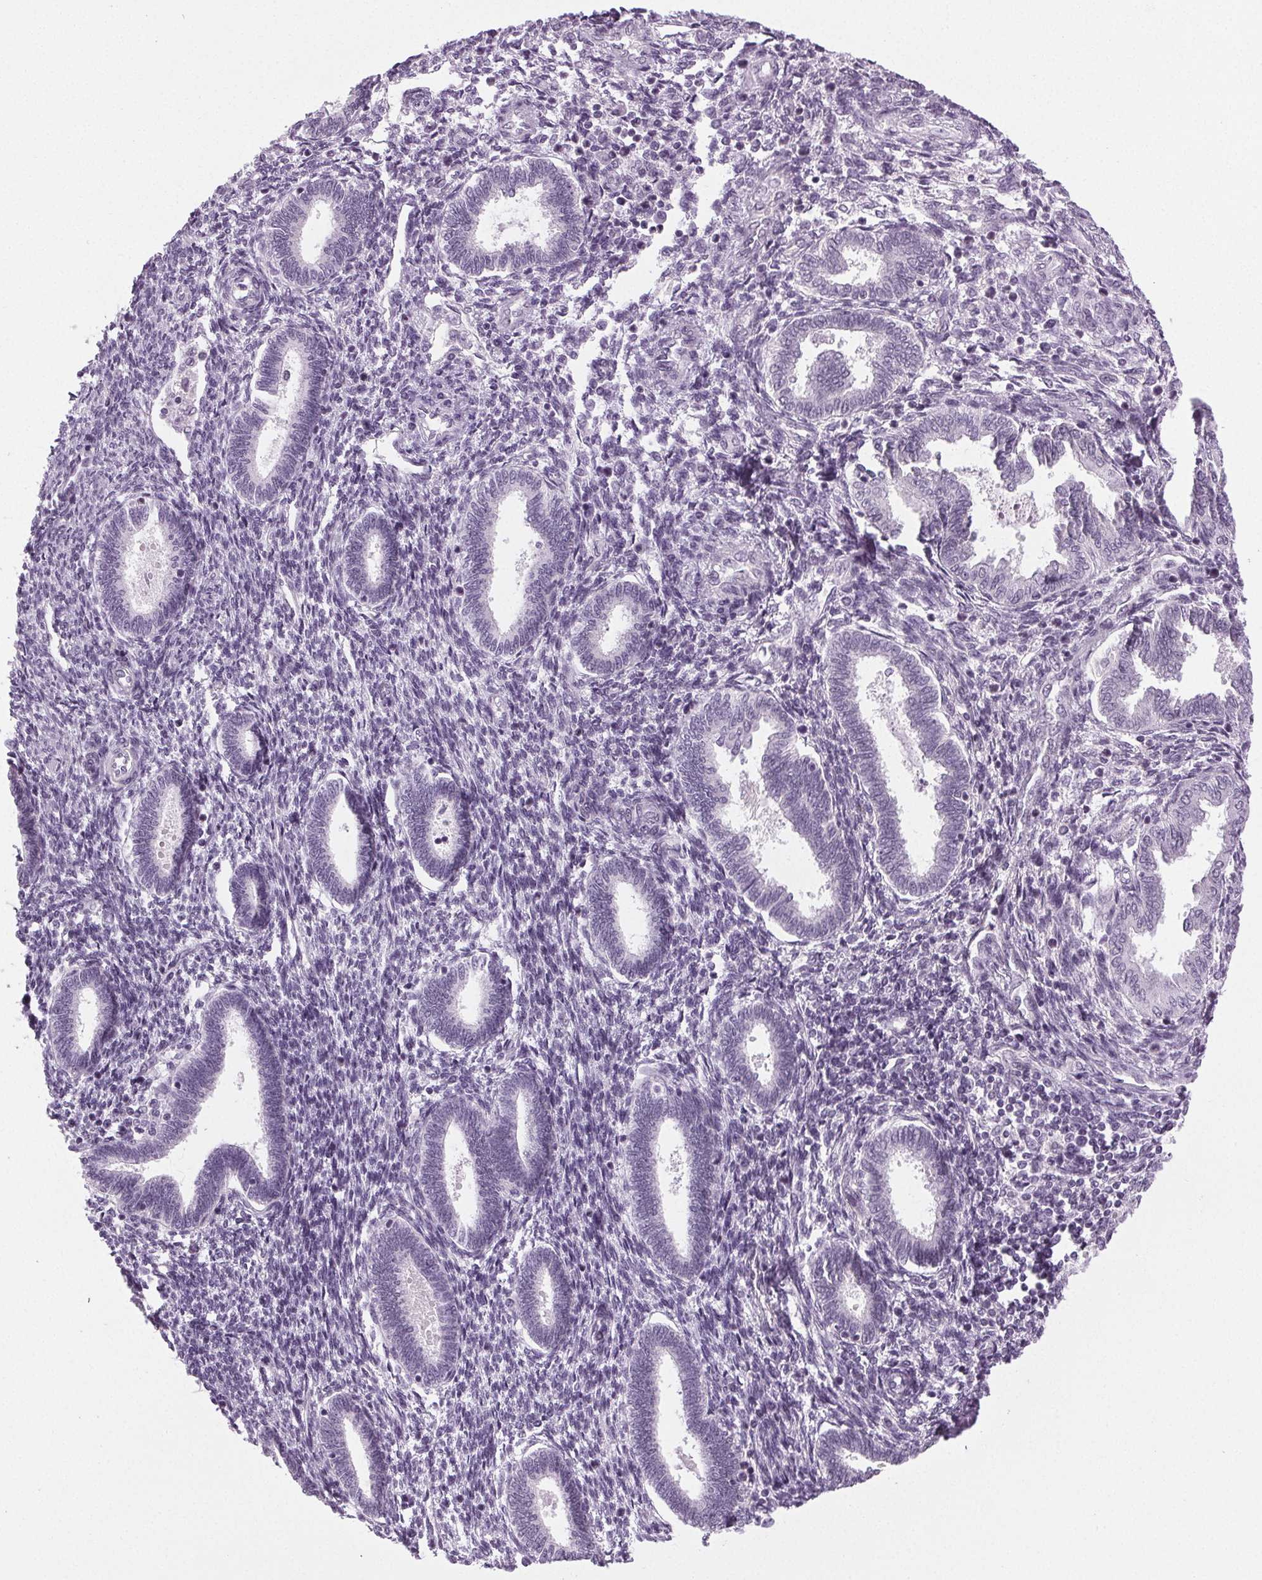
{"staining": {"intensity": "negative", "quantity": "none", "location": "none"}, "tissue": "endometrium", "cell_type": "Cells in endometrial stroma", "image_type": "normal", "snomed": [{"axis": "morphology", "description": "Normal tissue, NOS"}, {"axis": "topography", "description": "Endometrium"}], "caption": "Cells in endometrial stroma are negative for brown protein staining in unremarkable endometrium. (IHC, brightfield microscopy, high magnification).", "gene": "IGF2BP1", "patient": {"sex": "female", "age": 42}}